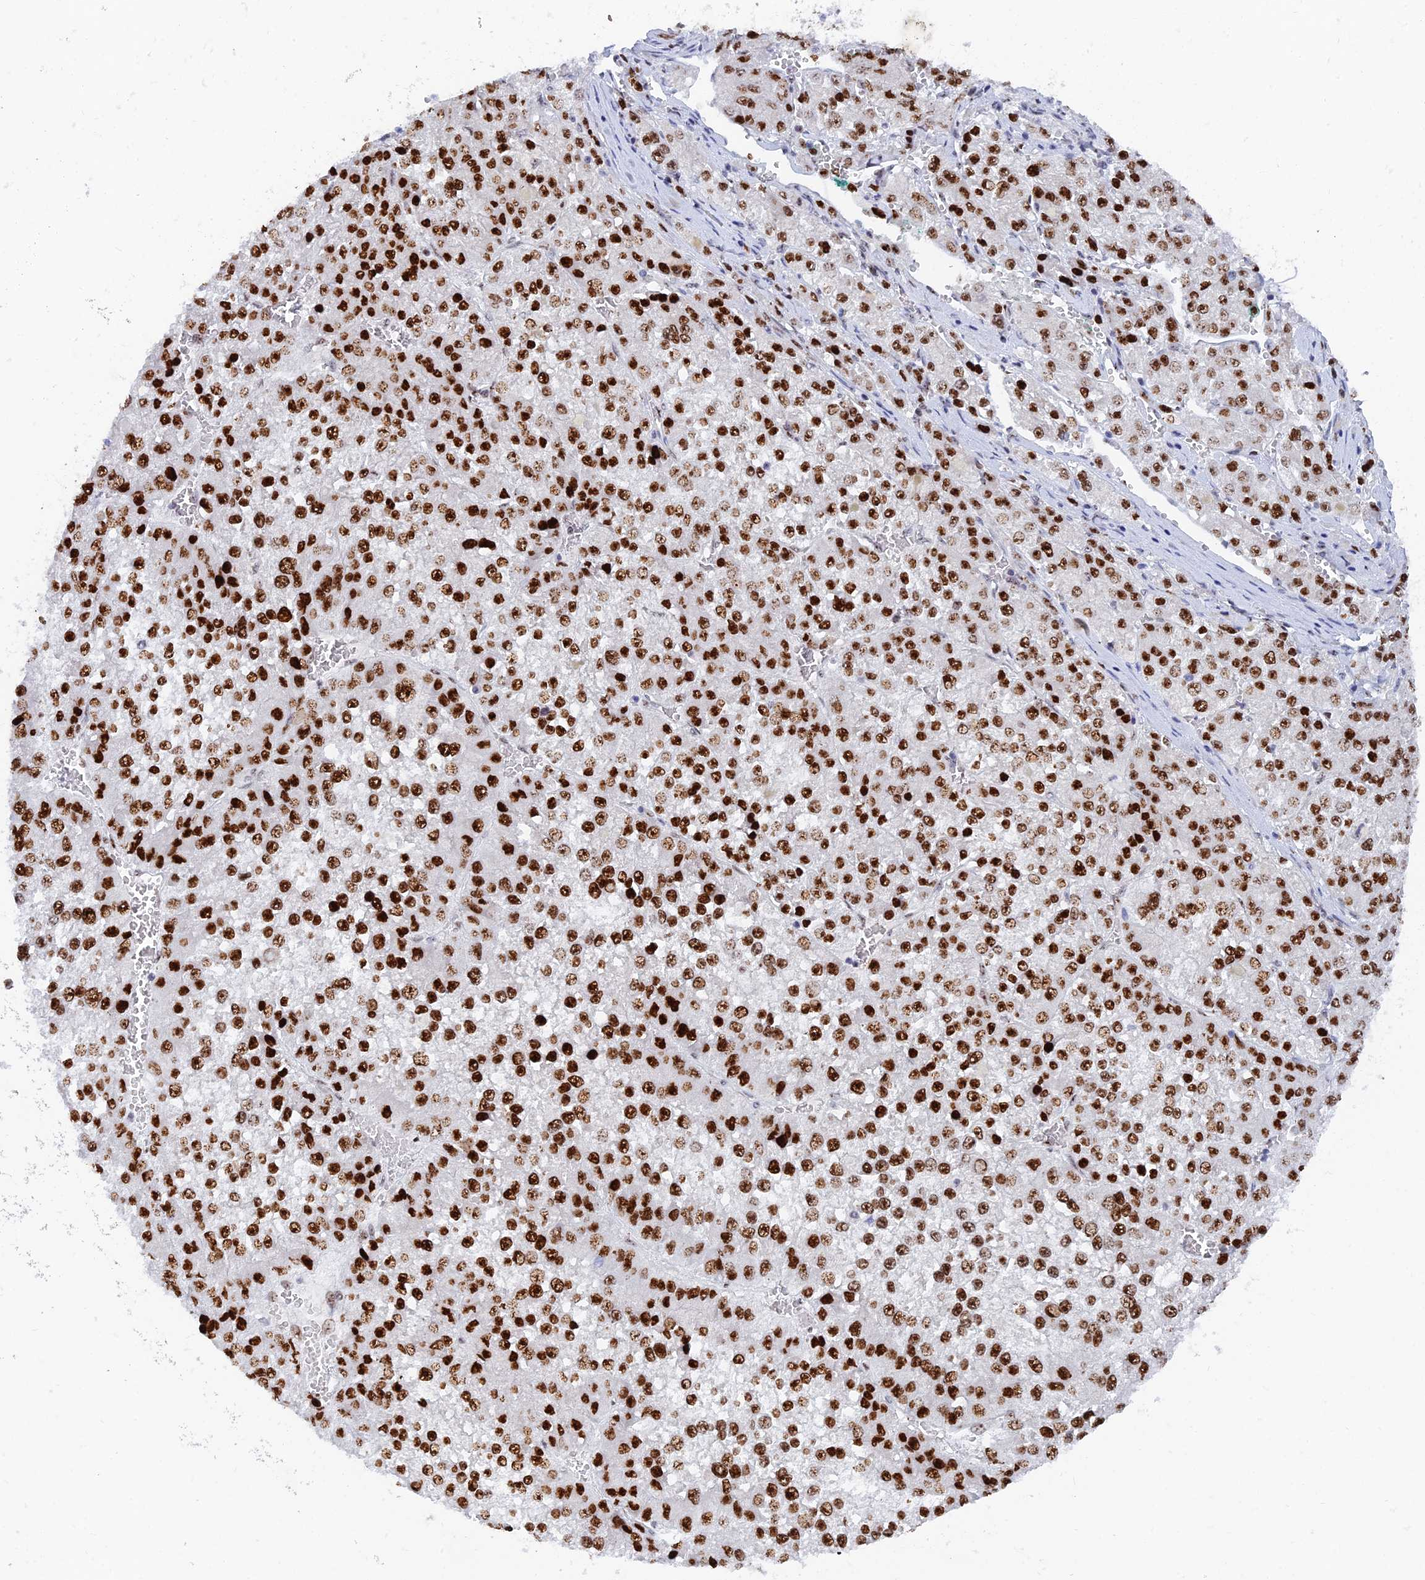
{"staining": {"intensity": "strong", "quantity": ">75%", "location": "nuclear"}, "tissue": "liver cancer", "cell_type": "Tumor cells", "image_type": "cancer", "snomed": [{"axis": "morphology", "description": "Carcinoma, Hepatocellular, NOS"}, {"axis": "topography", "description": "Liver"}], "caption": "An immunohistochemistry (IHC) micrograph of neoplastic tissue is shown. Protein staining in brown highlights strong nuclear positivity in liver hepatocellular carcinoma within tumor cells.", "gene": "RSL1D1", "patient": {"sex": "female", "age": 73}}